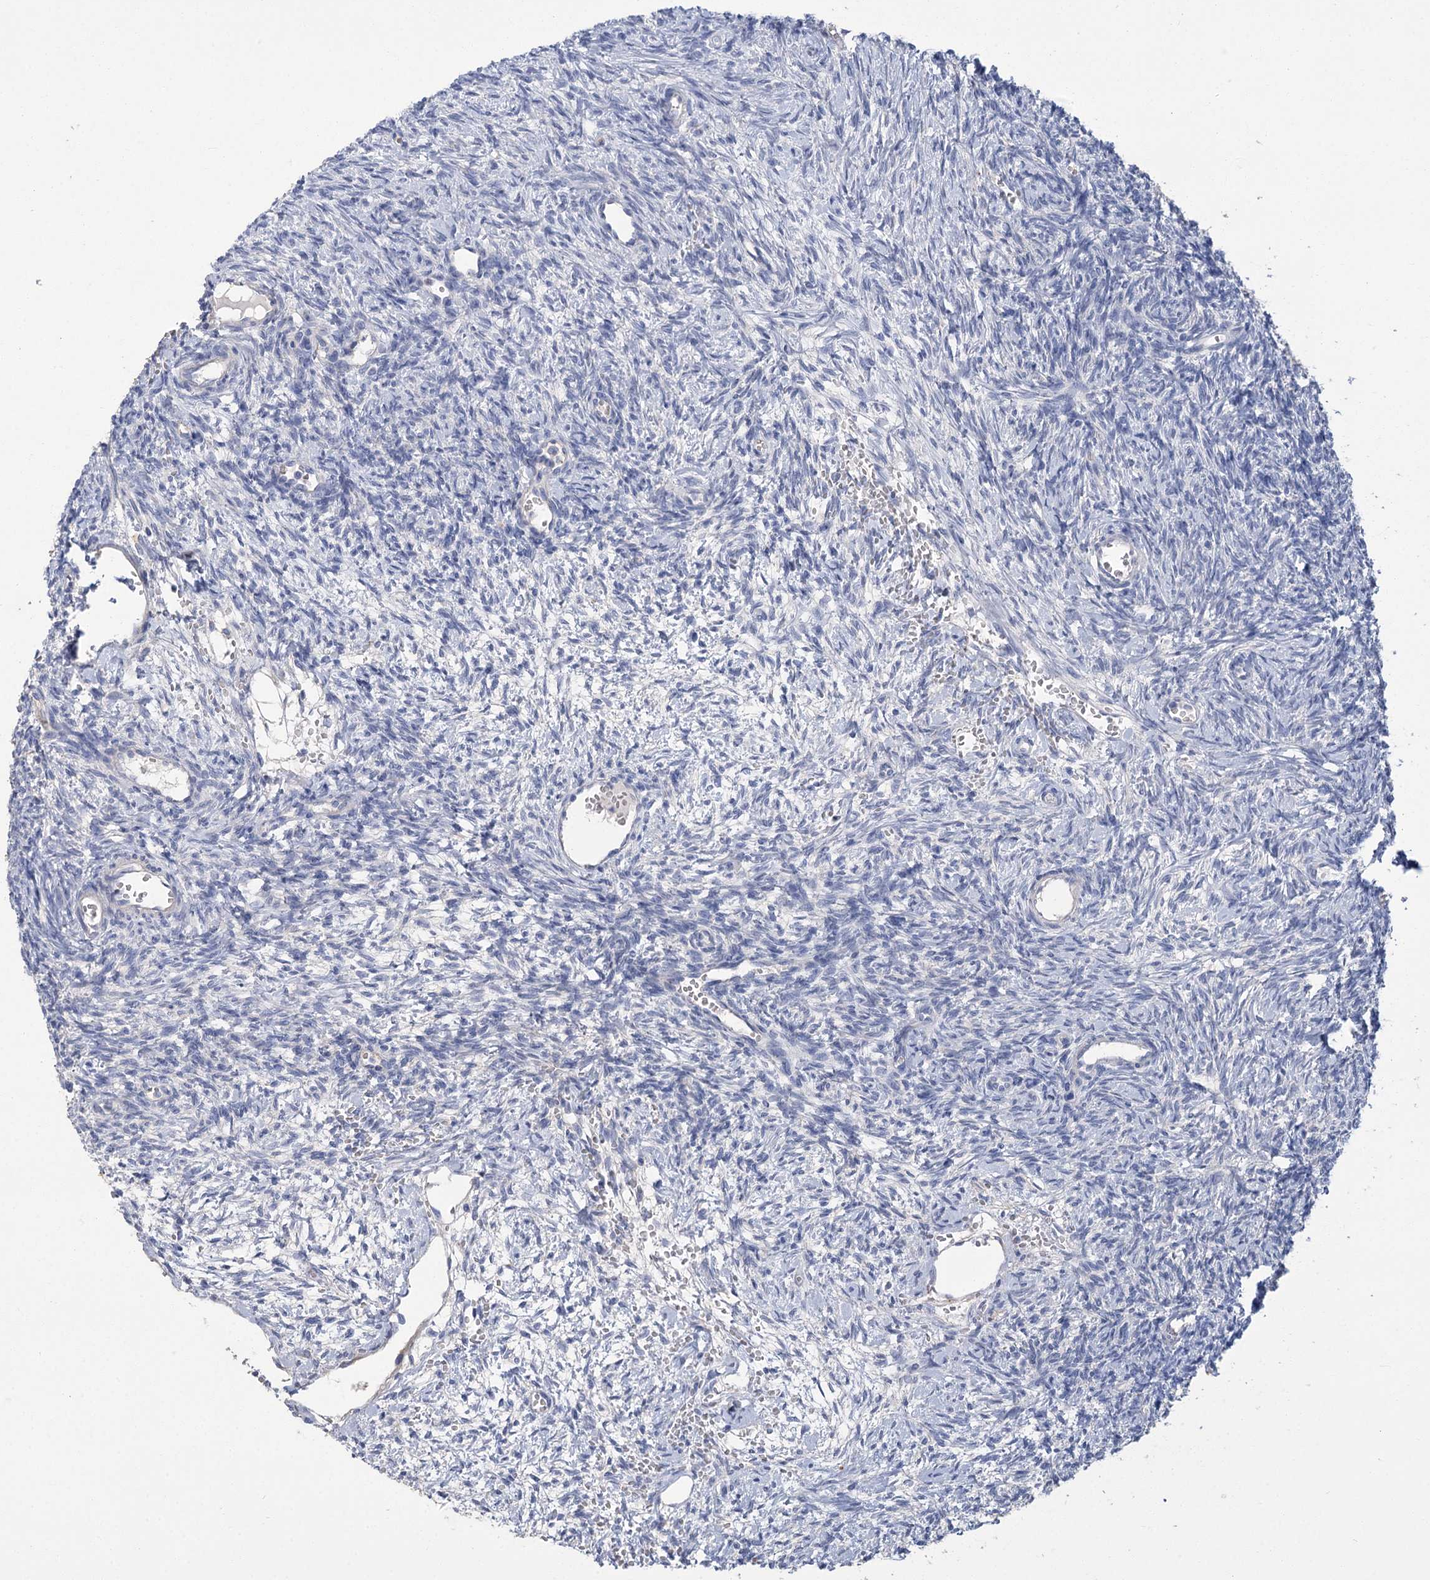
{"staining": {"intensity": "negative", "quantity": "none", "location": "none"}, "tissue": "ovary", "cell_type": "Ovarian stroma cells", "image_type": "normal", "snomed": [{"axis": "morphology", "description": "Normal tissue, NOS"}, {"axis": "topography", "description": "Ovary"}], "caption": "This is an IHC histopathology image of normal ovary. There is no expression in ovarian stroma cells.", "gene": "SLC9A3", "patient": {"sex": "female", "age": 39}}